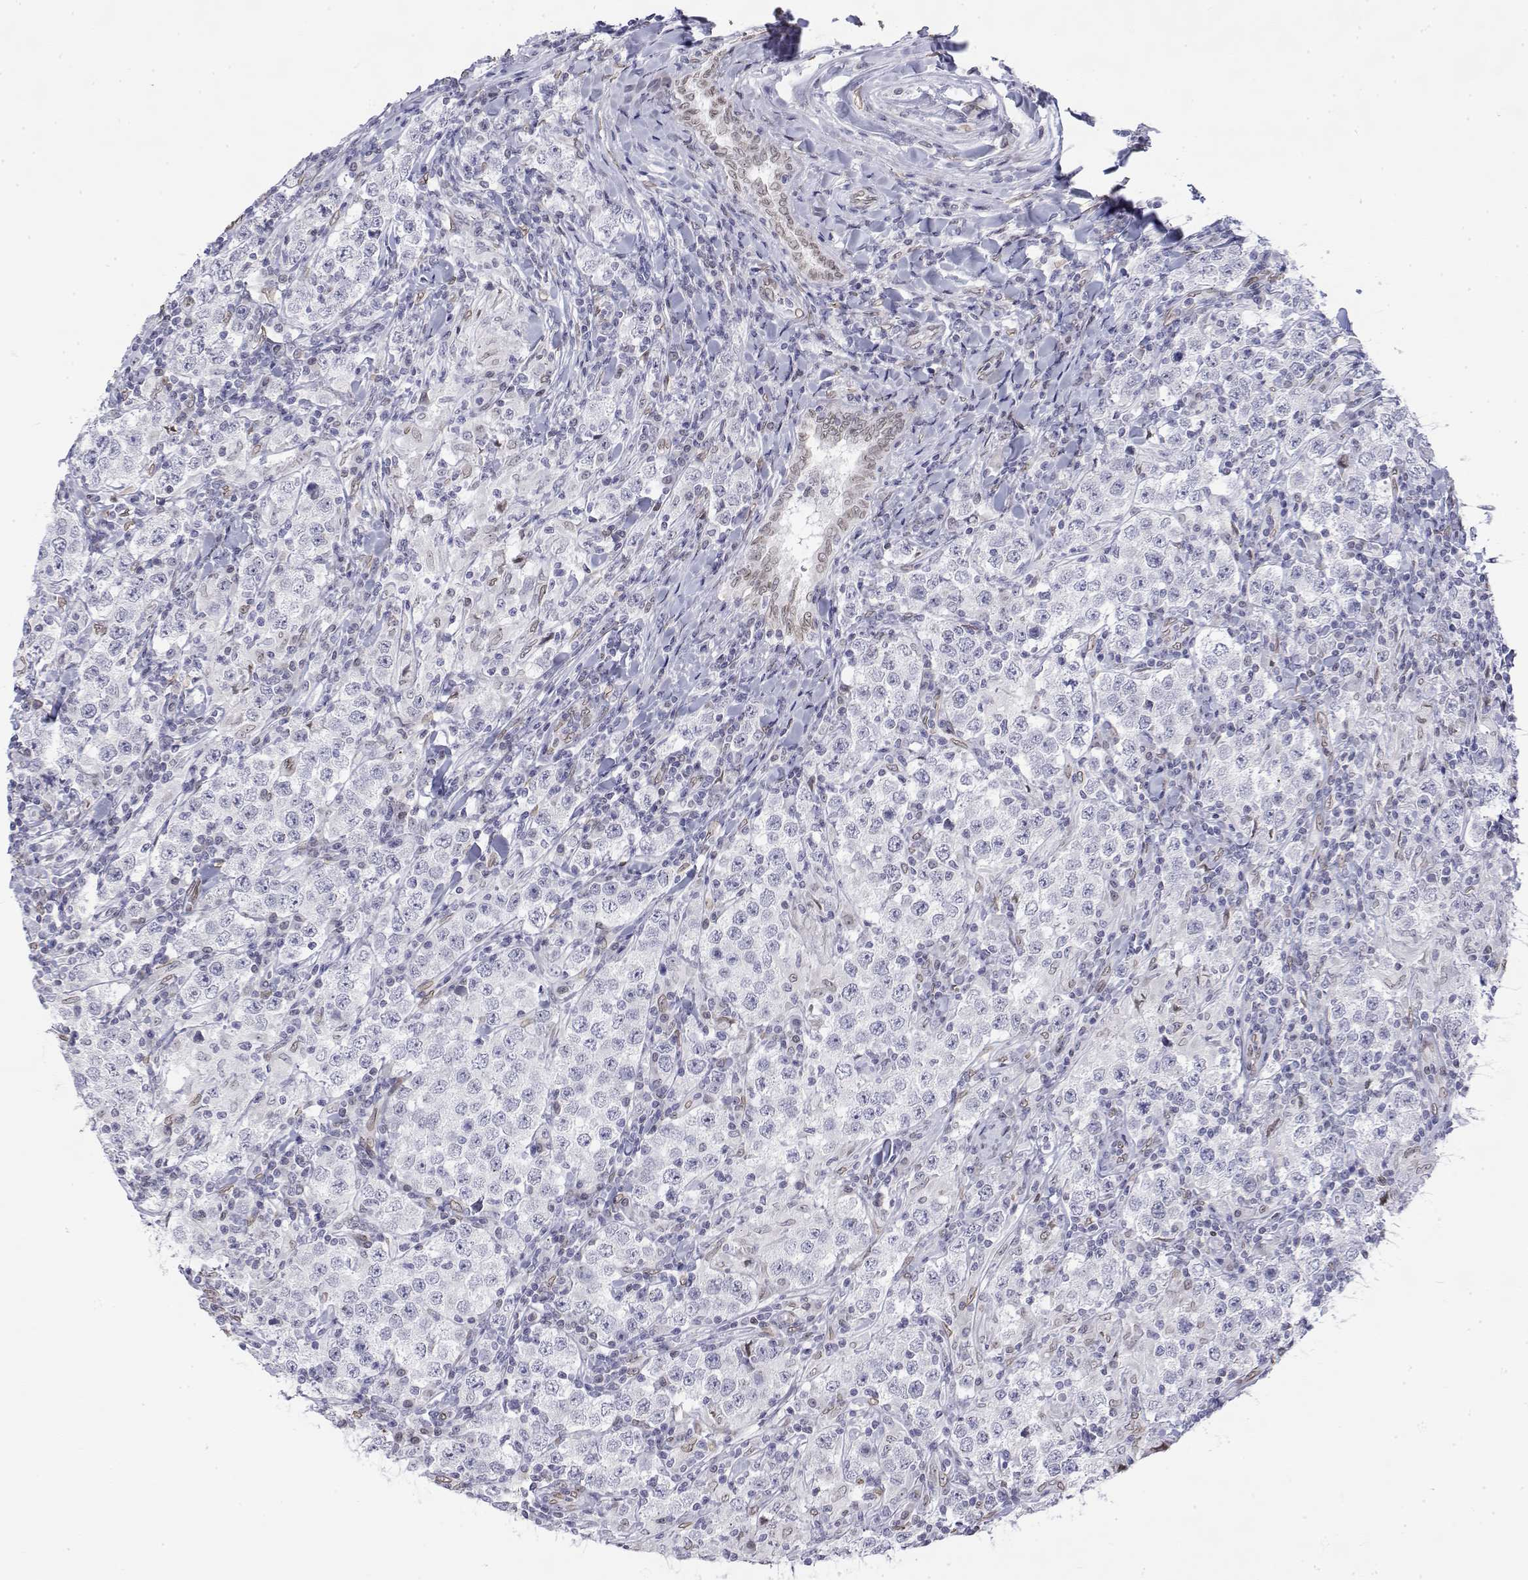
{"staining": {"intensity": "negative", "quantity": "none", "location": "none"}, "tissue": "testis cancer", "cell_type": "Tumor cells", "image_type": "cancer", "snomed": [{"axis": "morphology", "description": "Seminoma, NOS"}, {"axis": "morphology", "description": "Carcinoma, Embryonal, NOS"}, {"axis": "topography", "description": "Testis"}], "caption": "Immunohistochemistry image of neoplastic tissue: embryonal carcinoma (testis) stained with DAB displays no significant protein positivity in tumor cells.", "gene": "ZNF532", "patient": {"sex": "male", "age": 41}}